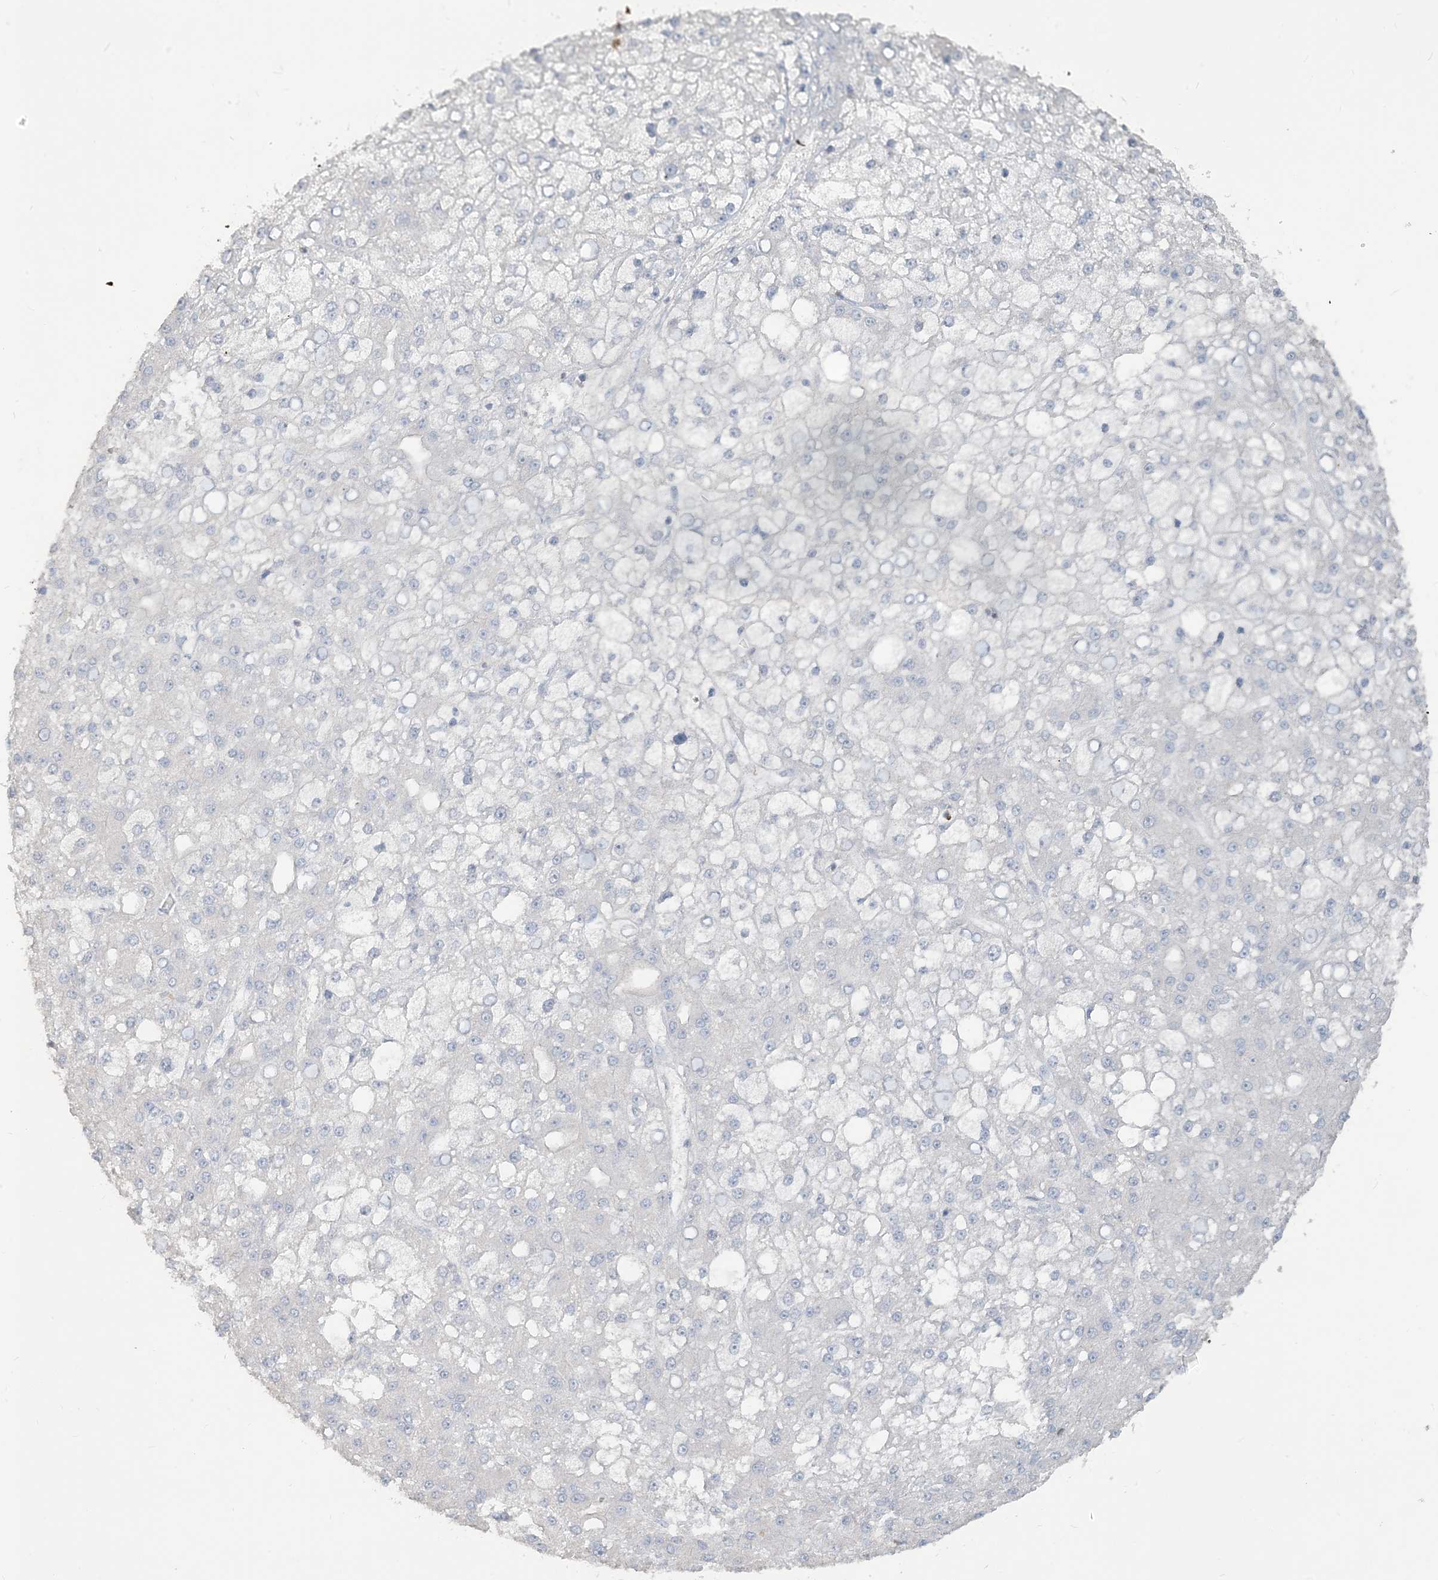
{"staining": {"intensity": "negative", "quantity": "none", "location": "none"}, "tissue": "liver cancer", "cell_type": "Tumor cells", "image_type": "cancer", "snomed": [{"axis": "morphology", "description": "Carcinoma, Hepatocellular, NOS"}, {"axis": "topography", "description": "Liver"}], "caption": "A micrograph of human liver cancer is negative for staining in tumor cells.", "gene": "NPHS2", "patient": {"sex": "male", "age": 67}}